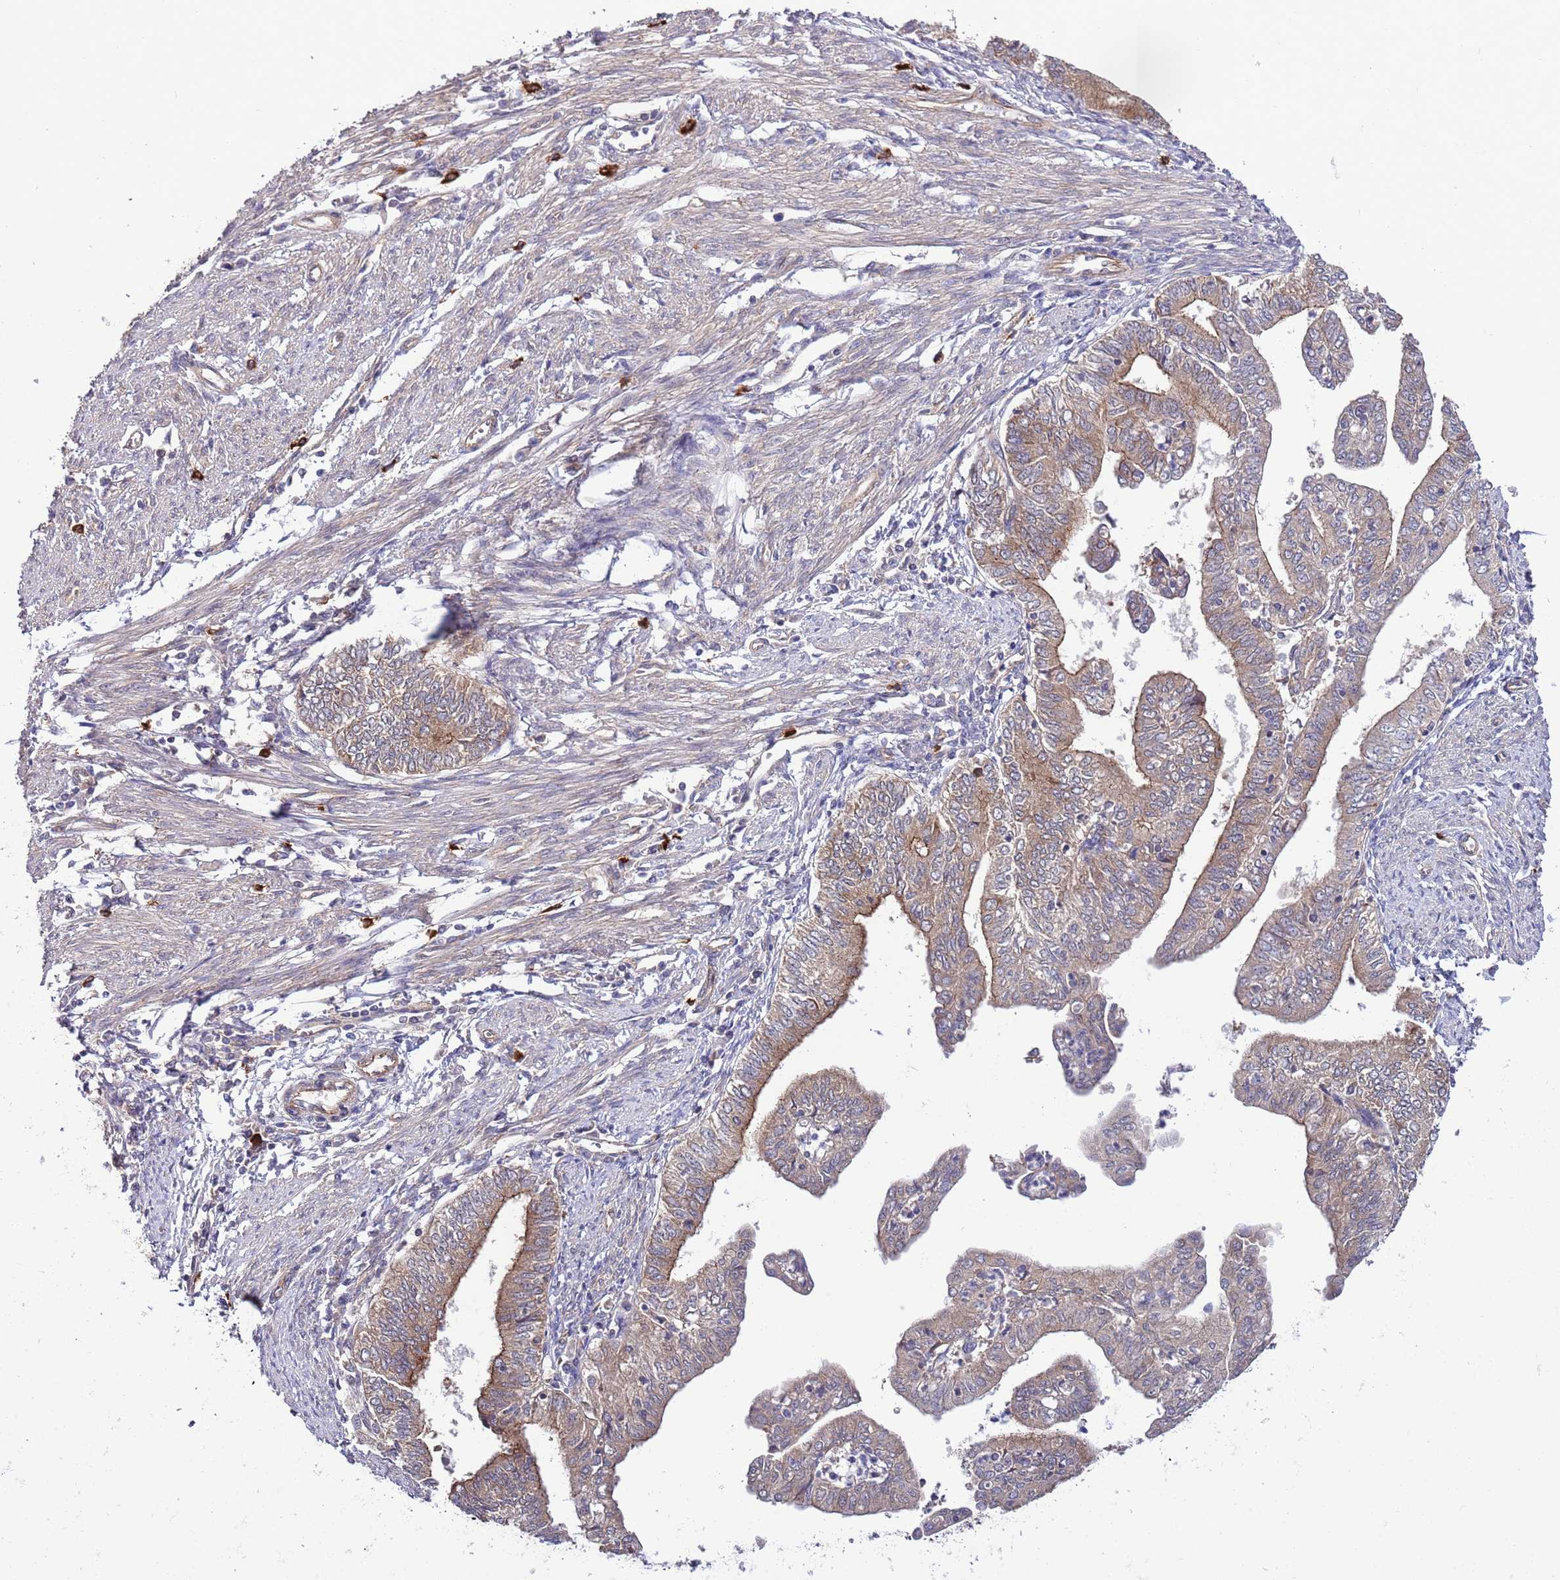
{"staining": {"intensity": "weak", "quantity": ">75%", "location": "cytoplasmic/membranous"}, "tissue": "endometrial cancer", "cell_type": "Tumor cells", "image_type": "cancer", "snomed": [{"axis": "morphology", "description": "Adenocarcinoma, NOS"}, {"axis": "topography", "description": "Endometrium"}], "caption": "A low amount of weak cytoplasmic/membranous staining is present in about >75% of tumor cells in adenocarcinoma (endometrial) tissue.", "gene": "DONSON", "patient": {"sex": "female", "age": 66}}